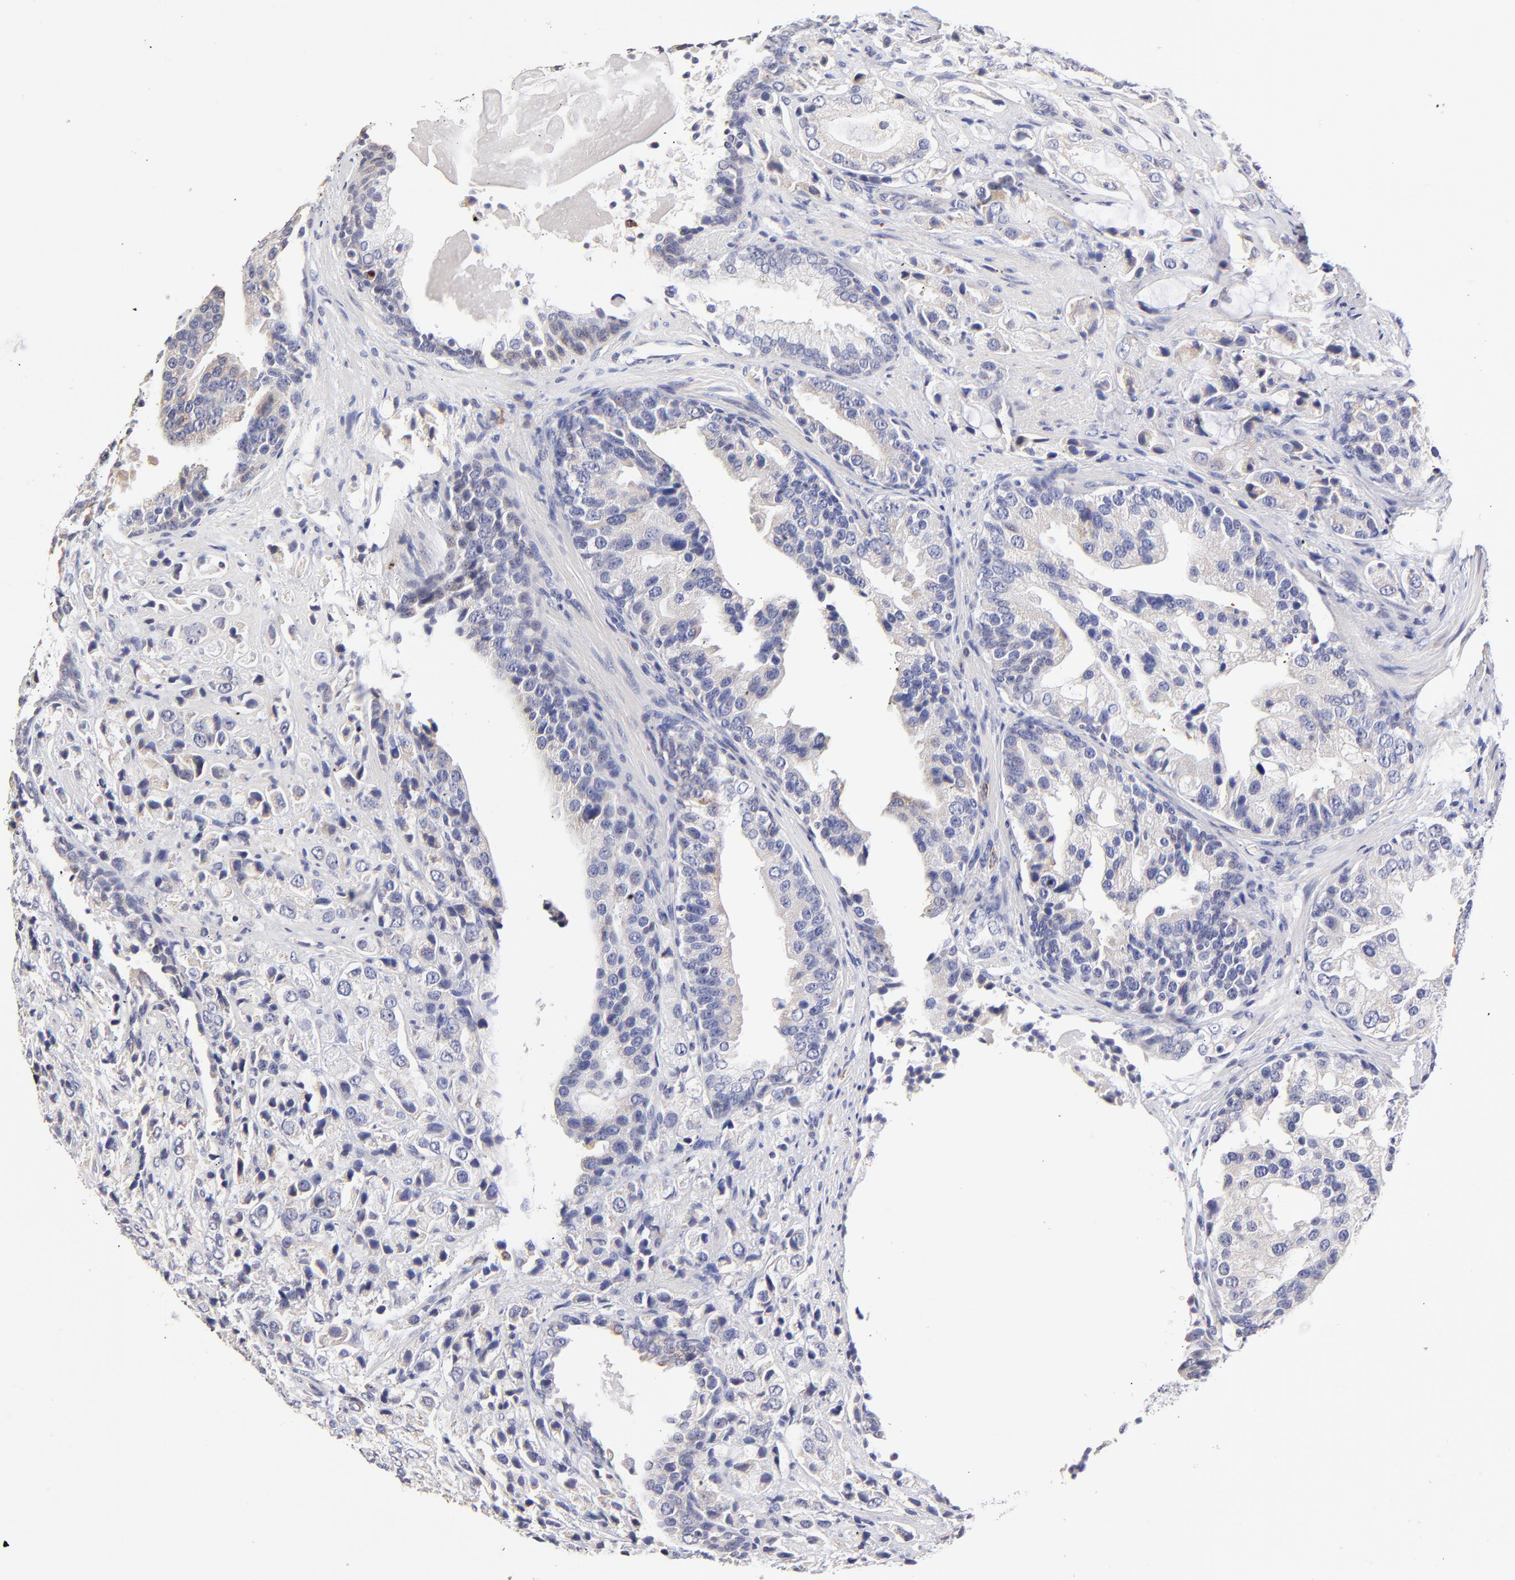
{"staining": {"intensity": "weak", "quantity": "<25%", "location": "cytoplasmic/membranous"}, "tissue": "prostate cancer", "cell_type": "Tumor cells", "image_type": "cancer", "snomed": [{"axis": "morphology", "description": "Adenocarcinoma, High grade"}, {"axis": "topography", "description": "Prostate"}], "caption": "A micrograph of prostate cancer (high-grade adenocarcinoma) stained for a protein exhibits no brown staining in tumor cells.", "gene": "GCSAM", "patient": {"sex": "male", "age": 70}}